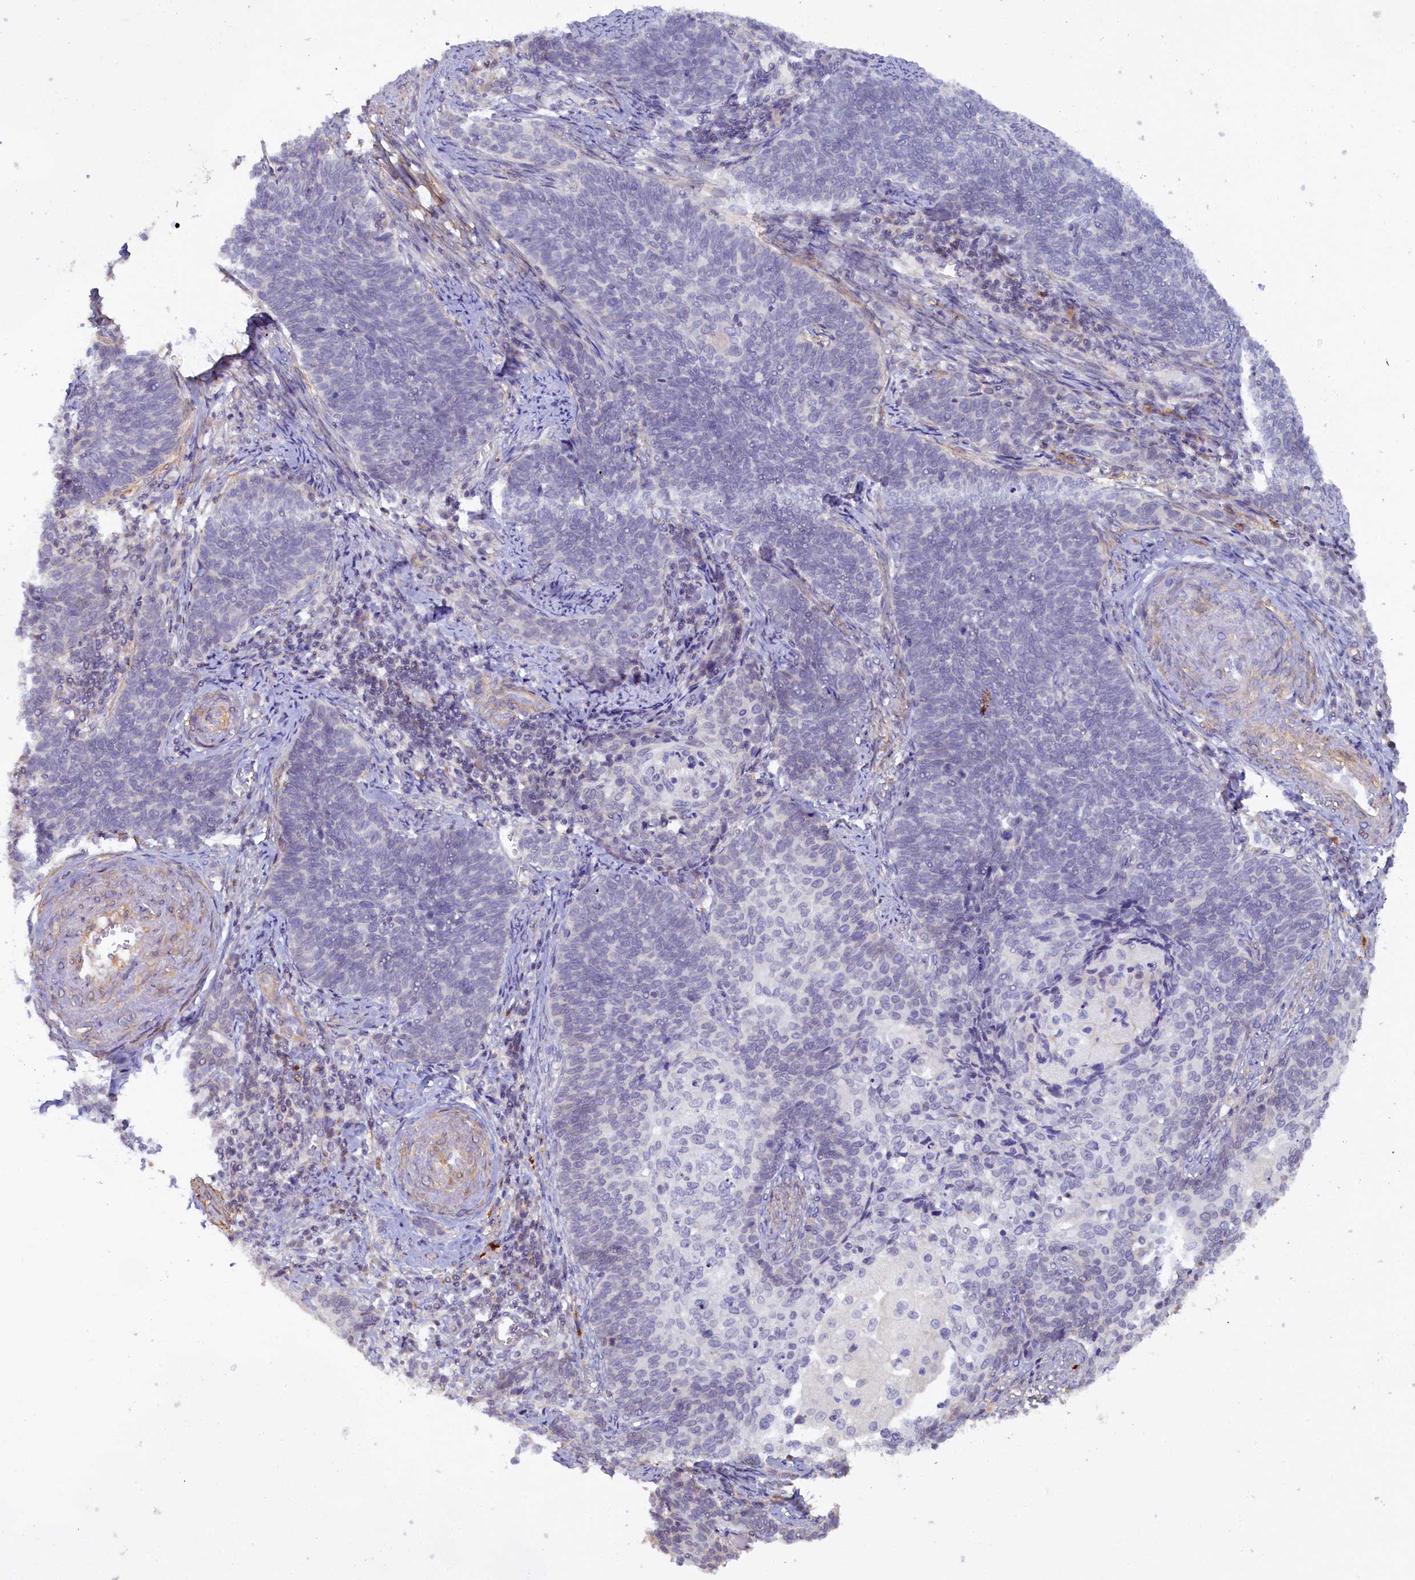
{"staining": {"intensity": "negative", "quantity": "none", "location": "none"}, "tissue": "cervical cancer", "cell_type": "Tumor cells", "image_type": "cancer", "snomed": [{"axis": "morphology", "description": "Squamous cell carcinoma, NOS"}, {"axis": "topography", "description": "Cervix"}], "caption": "This is an IHC image of squamous cell carcinoma (cervical). There is no staining in tumor cells.", "gene": "POGLUT3", "patient": {"sex": "female", "age": 39}}